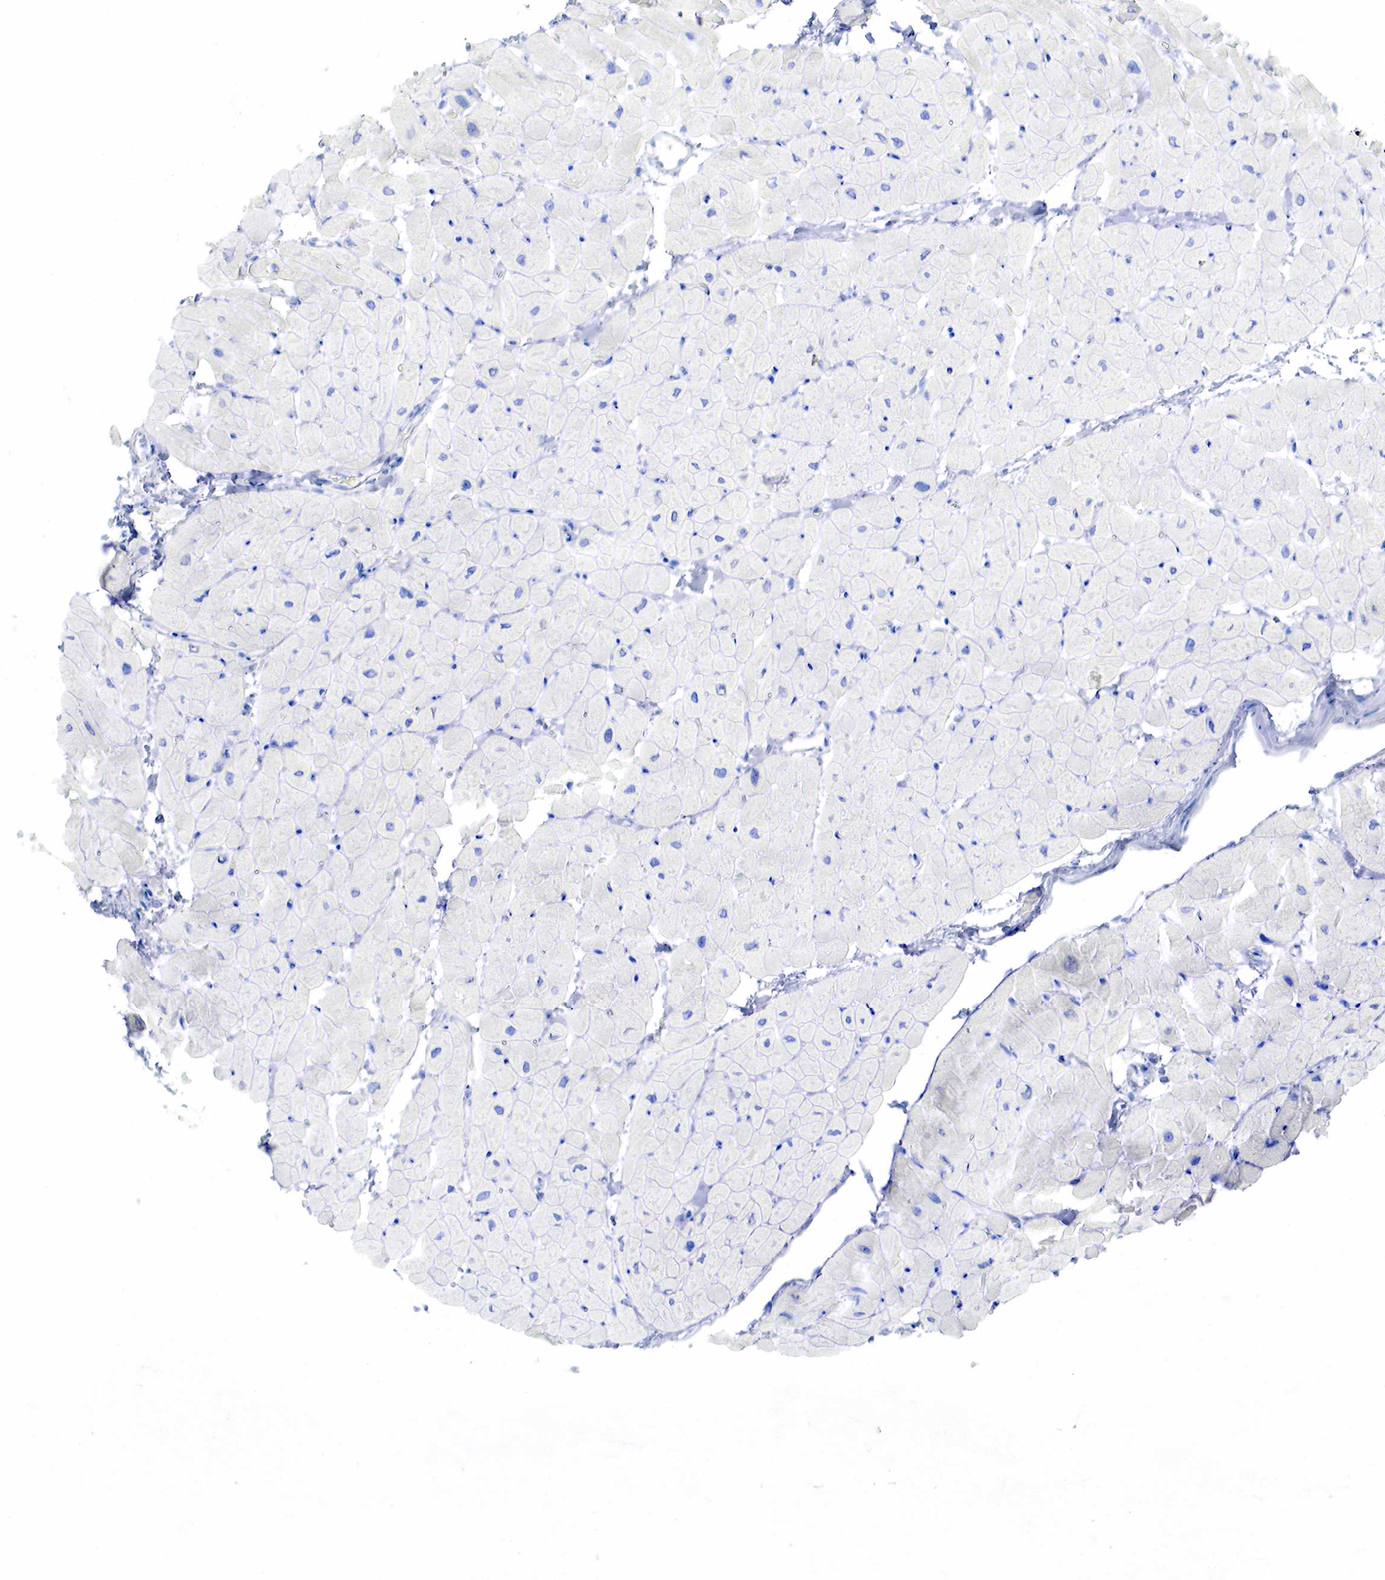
{"staining": {"intensity": "negative", "quantity": "none", "location": "none"}, "tissue": "heart muscle", "cell_type": "Cardiomyocytes", "image_type": "normal", "snomed": [{"axis": "morphology", "description": "Normal tissue, NOS"}, {"axis": "topography", "description": "Heart"}], "caption": "Heart muscle stained for a protein using IHC exhibits no positivity cardiomyocytes.", "gene": "KRT18", "patient": {"sex": "male", "age": 45}}